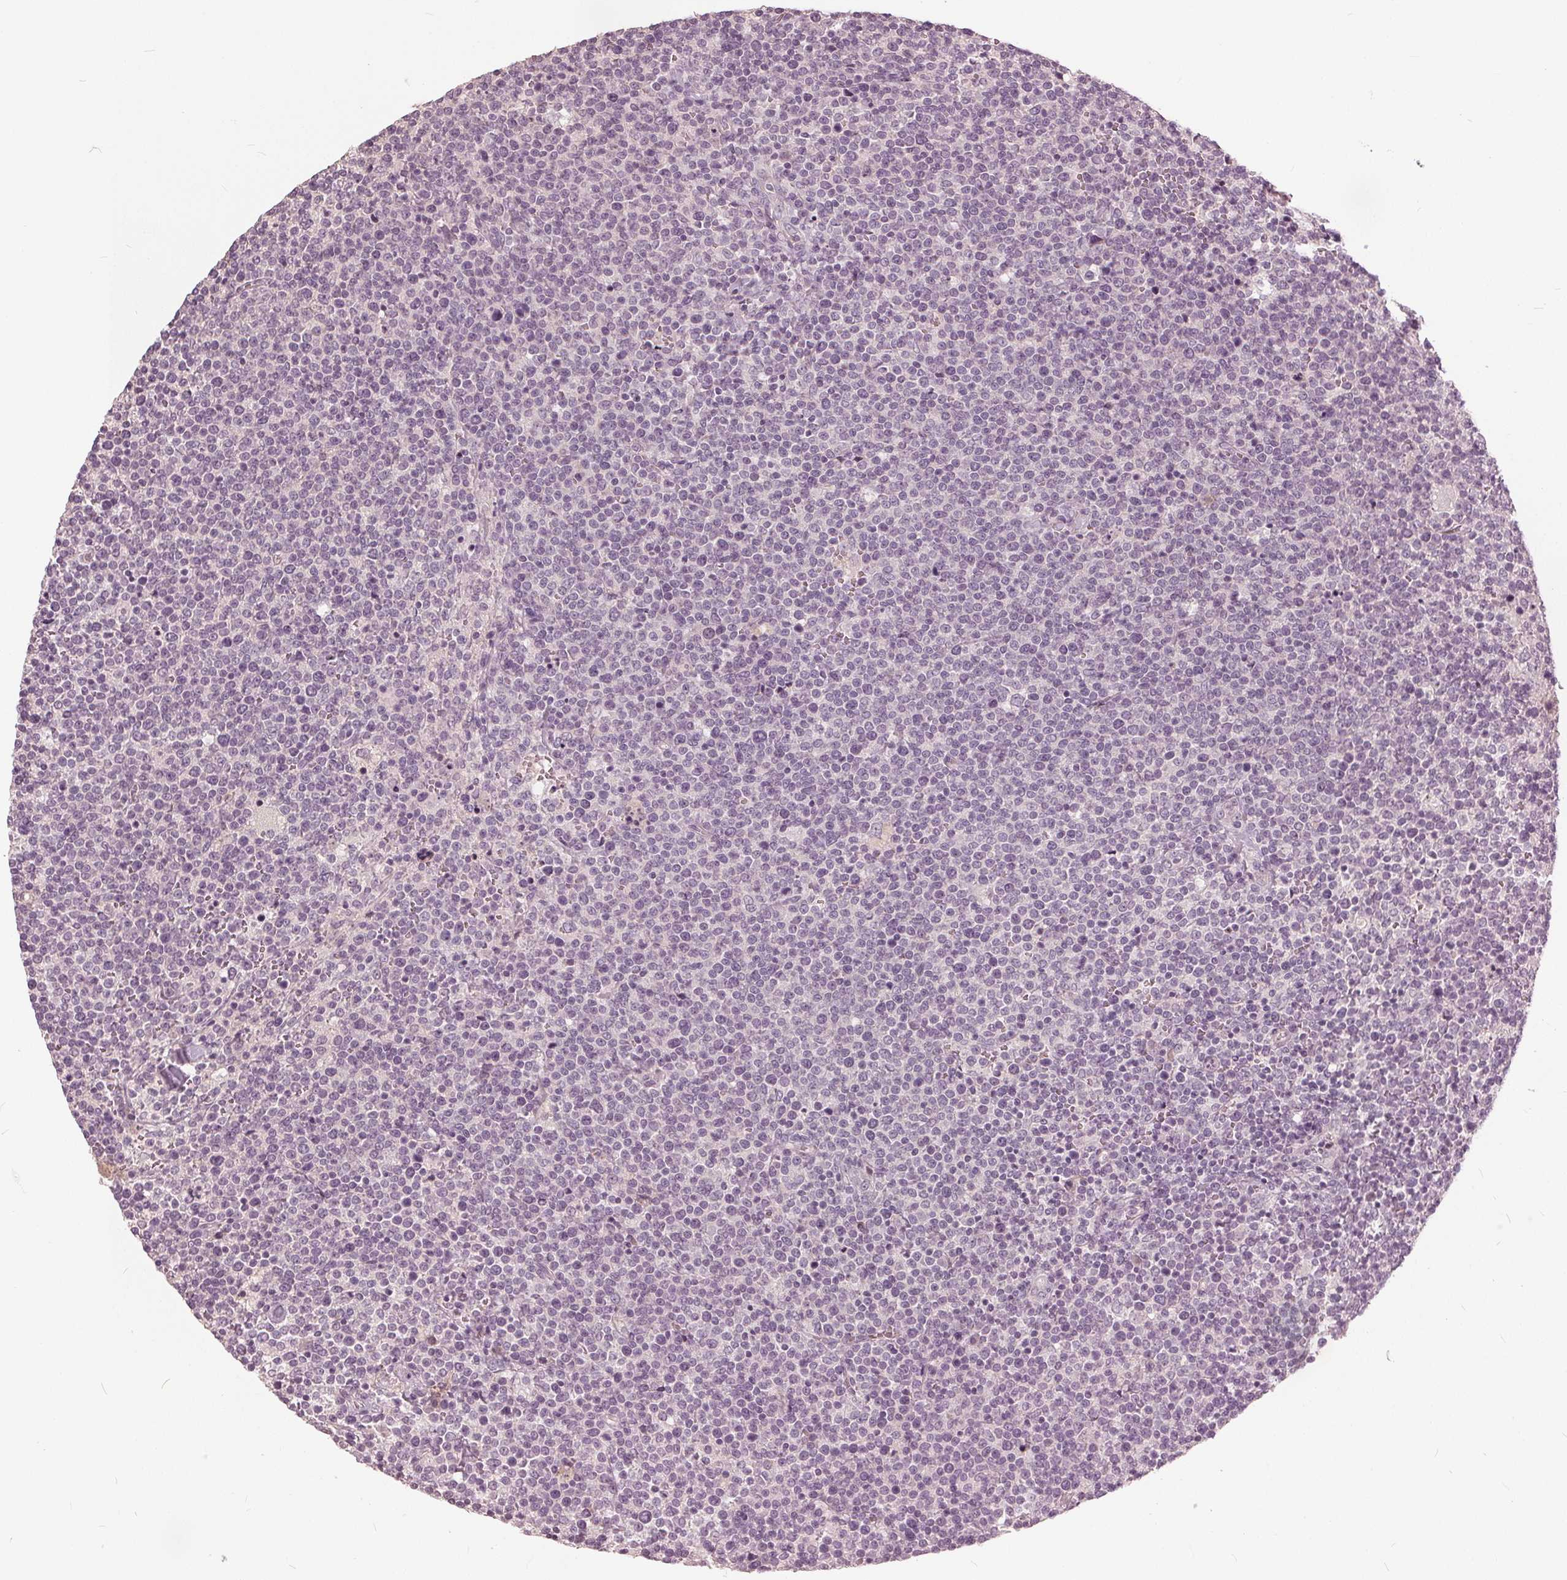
{"staining": {"intensity": "negative", "quantity": "none", "location": "none"}, "tissue": "lymphoma", "cell_type": "Tumor cells", "image_type": "cancer", "snomed": [{"axis": "morphology", "description": "Malignant lymphoma, non-Hodgkin's type, High grade"}, {"axis": "topography", "description": "Lymph node"}], "caption": "Tumor cells are negative for protein expression in human high-grade malignant lymphoma, non-Hodgkin's type.", "gene": "KLK13", "patient": {"sex": "male", "age": 61}}